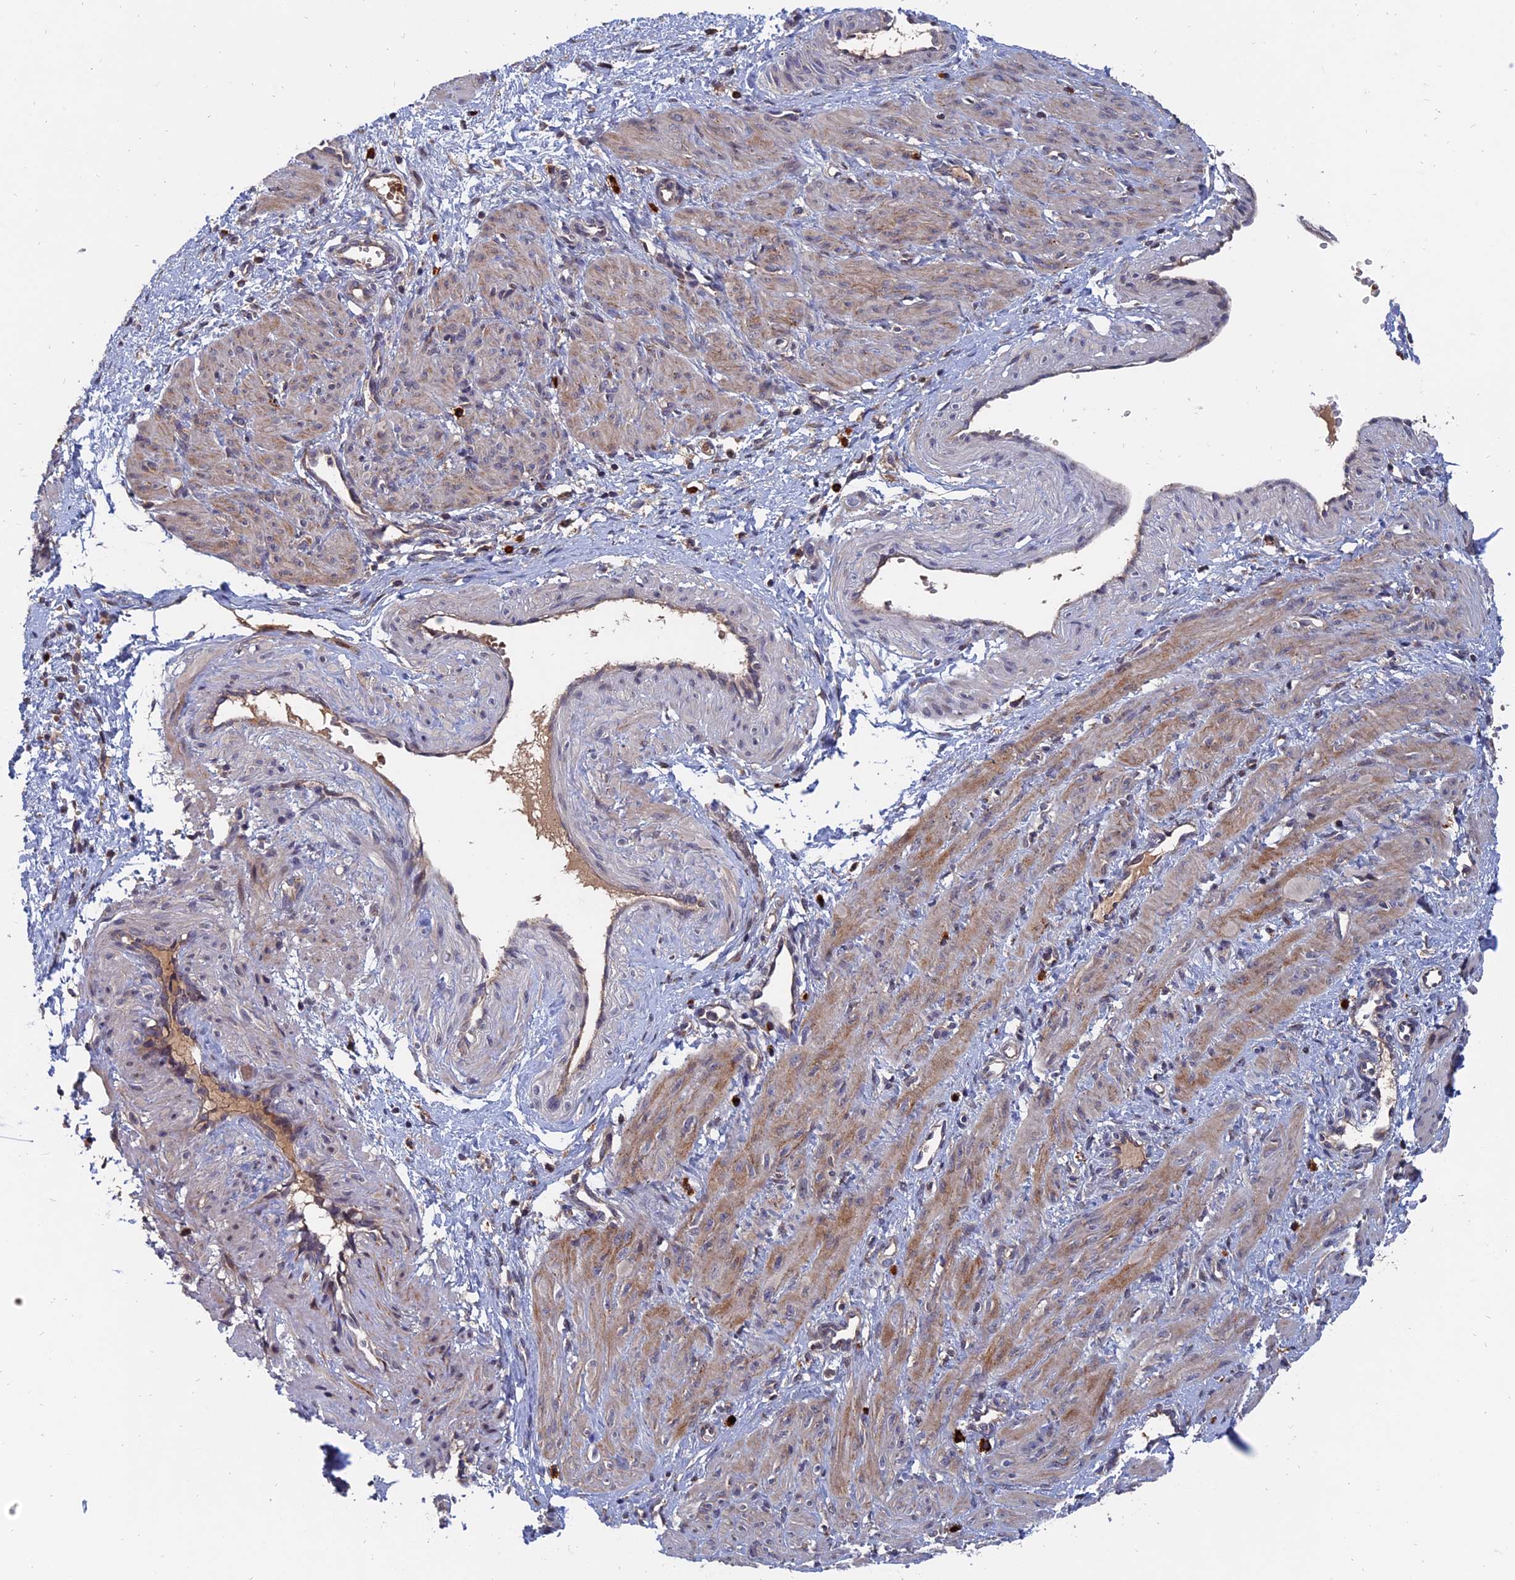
{"staining": {"intensity": "moderate", "quantity": "<25%", "location": "cytoplasmic/membranous"}, "tissue": "smooth muscle", "cell_type": "Smooth muscle cells", "image_type": "normal", "snomed": [{"axis": "morphology", "description": "Normal tissue, NOS"}, {"axis": "topography", "description": "Endometrium"}], "caption": "Immunohistochemistry (IHC) micrograph of benign smooth muscle: human smooth muscle stained using IHC exhibits low levels of moderate protein expression localized specifically in the cytoplasmic/membranous of smooth muscle cells, appearing as a cytoplasmic/membranous brown color.", "gene": "TRAPPC2L", "patient": {"sex": "female", "age": 33}}